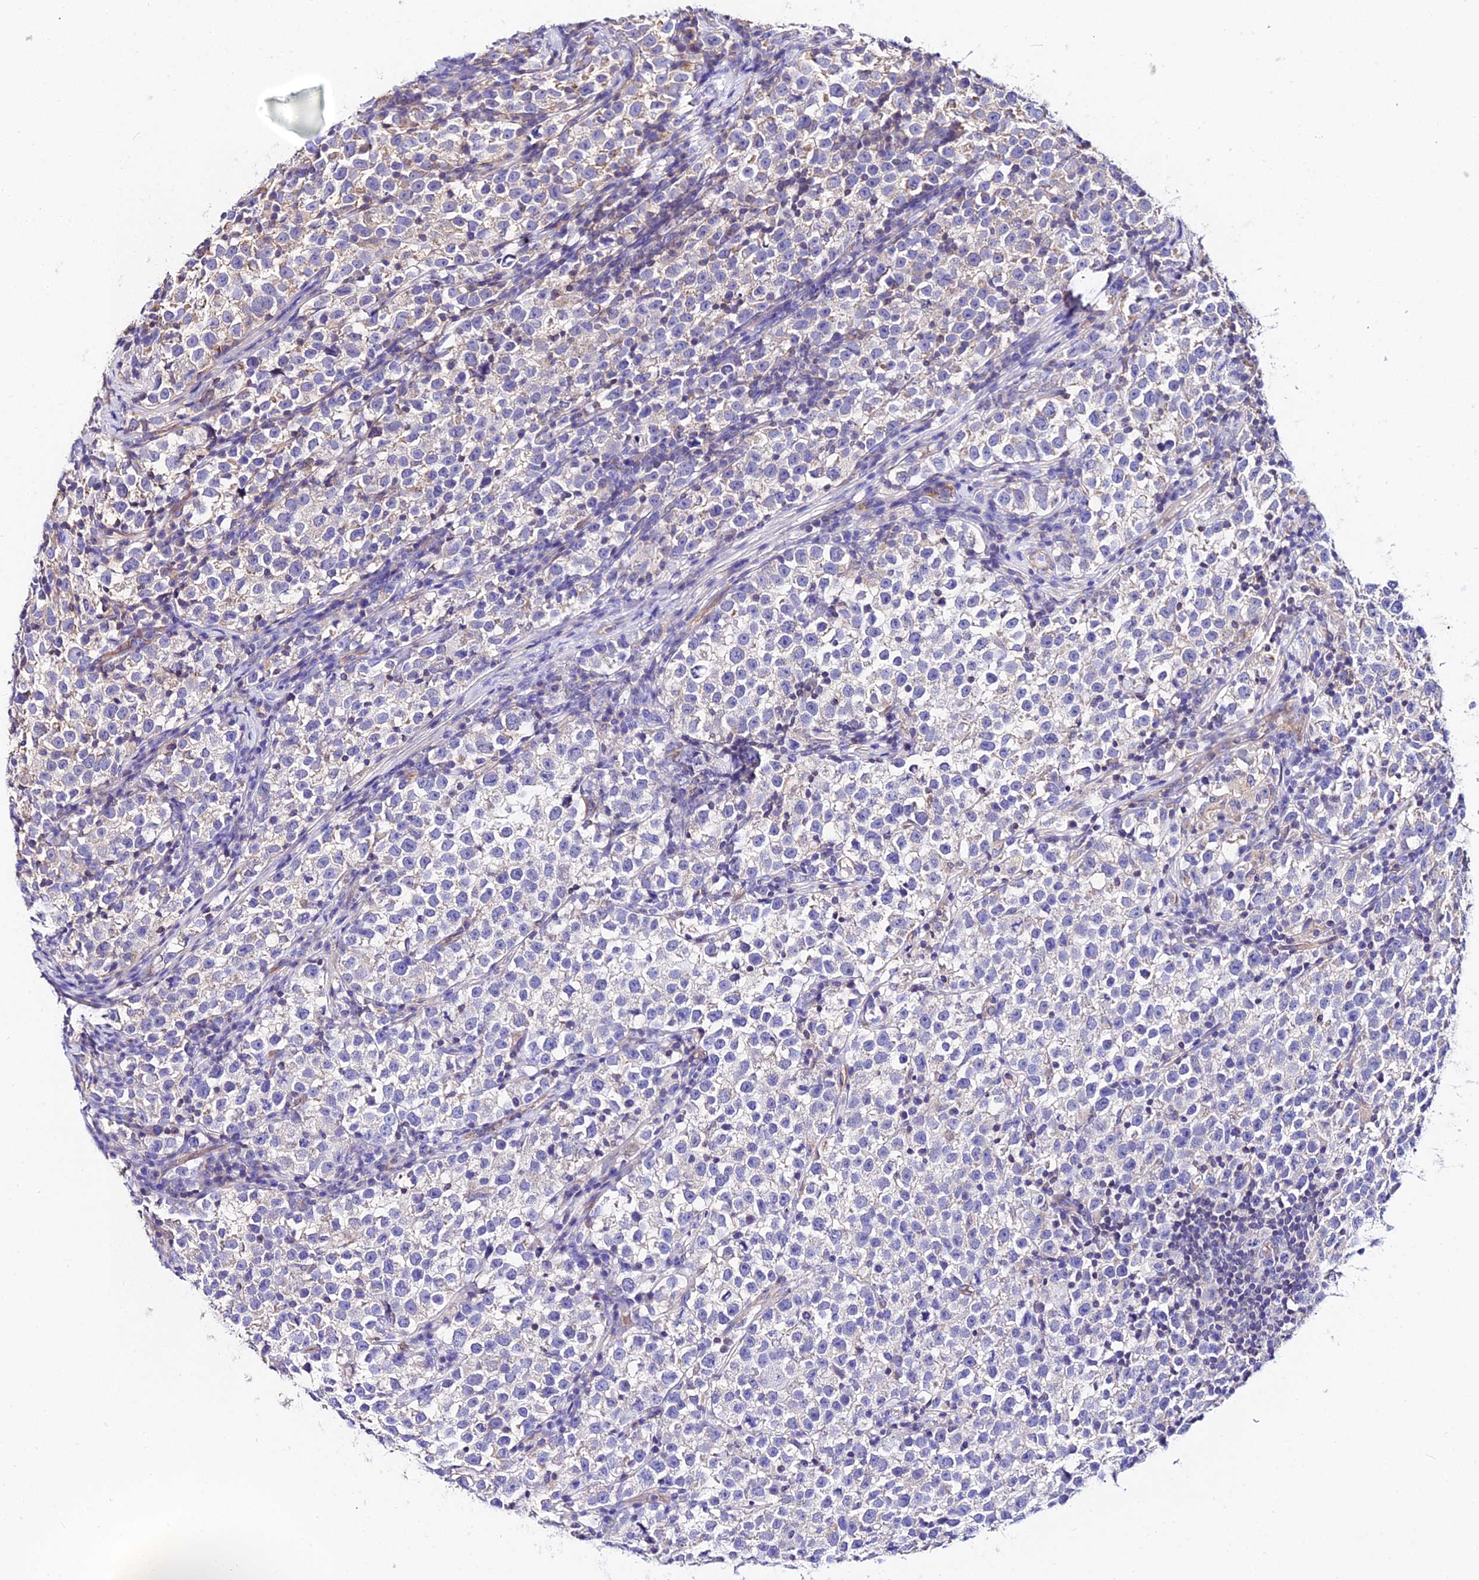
{"staining": {"intensity": "negative", "quantity": "none", "location": "none"}, "tissue": "testis cancer", "cell_type": "Tumor cells", "image_type": "cancer", "snomed": [{"axis": "morphology", "description": "Normal tissue, NOS"}, {"axis": "morphology", "description": "Seminoma, NOS"}, {"axis": "topography", "description": "Testis"}], "caption": "Human testis cancer stained for a protein using immunohistochemistry shows no positivity in tumor cells.", "gene": "DAW1", "patient": {"sex": "male", "age": 43}}